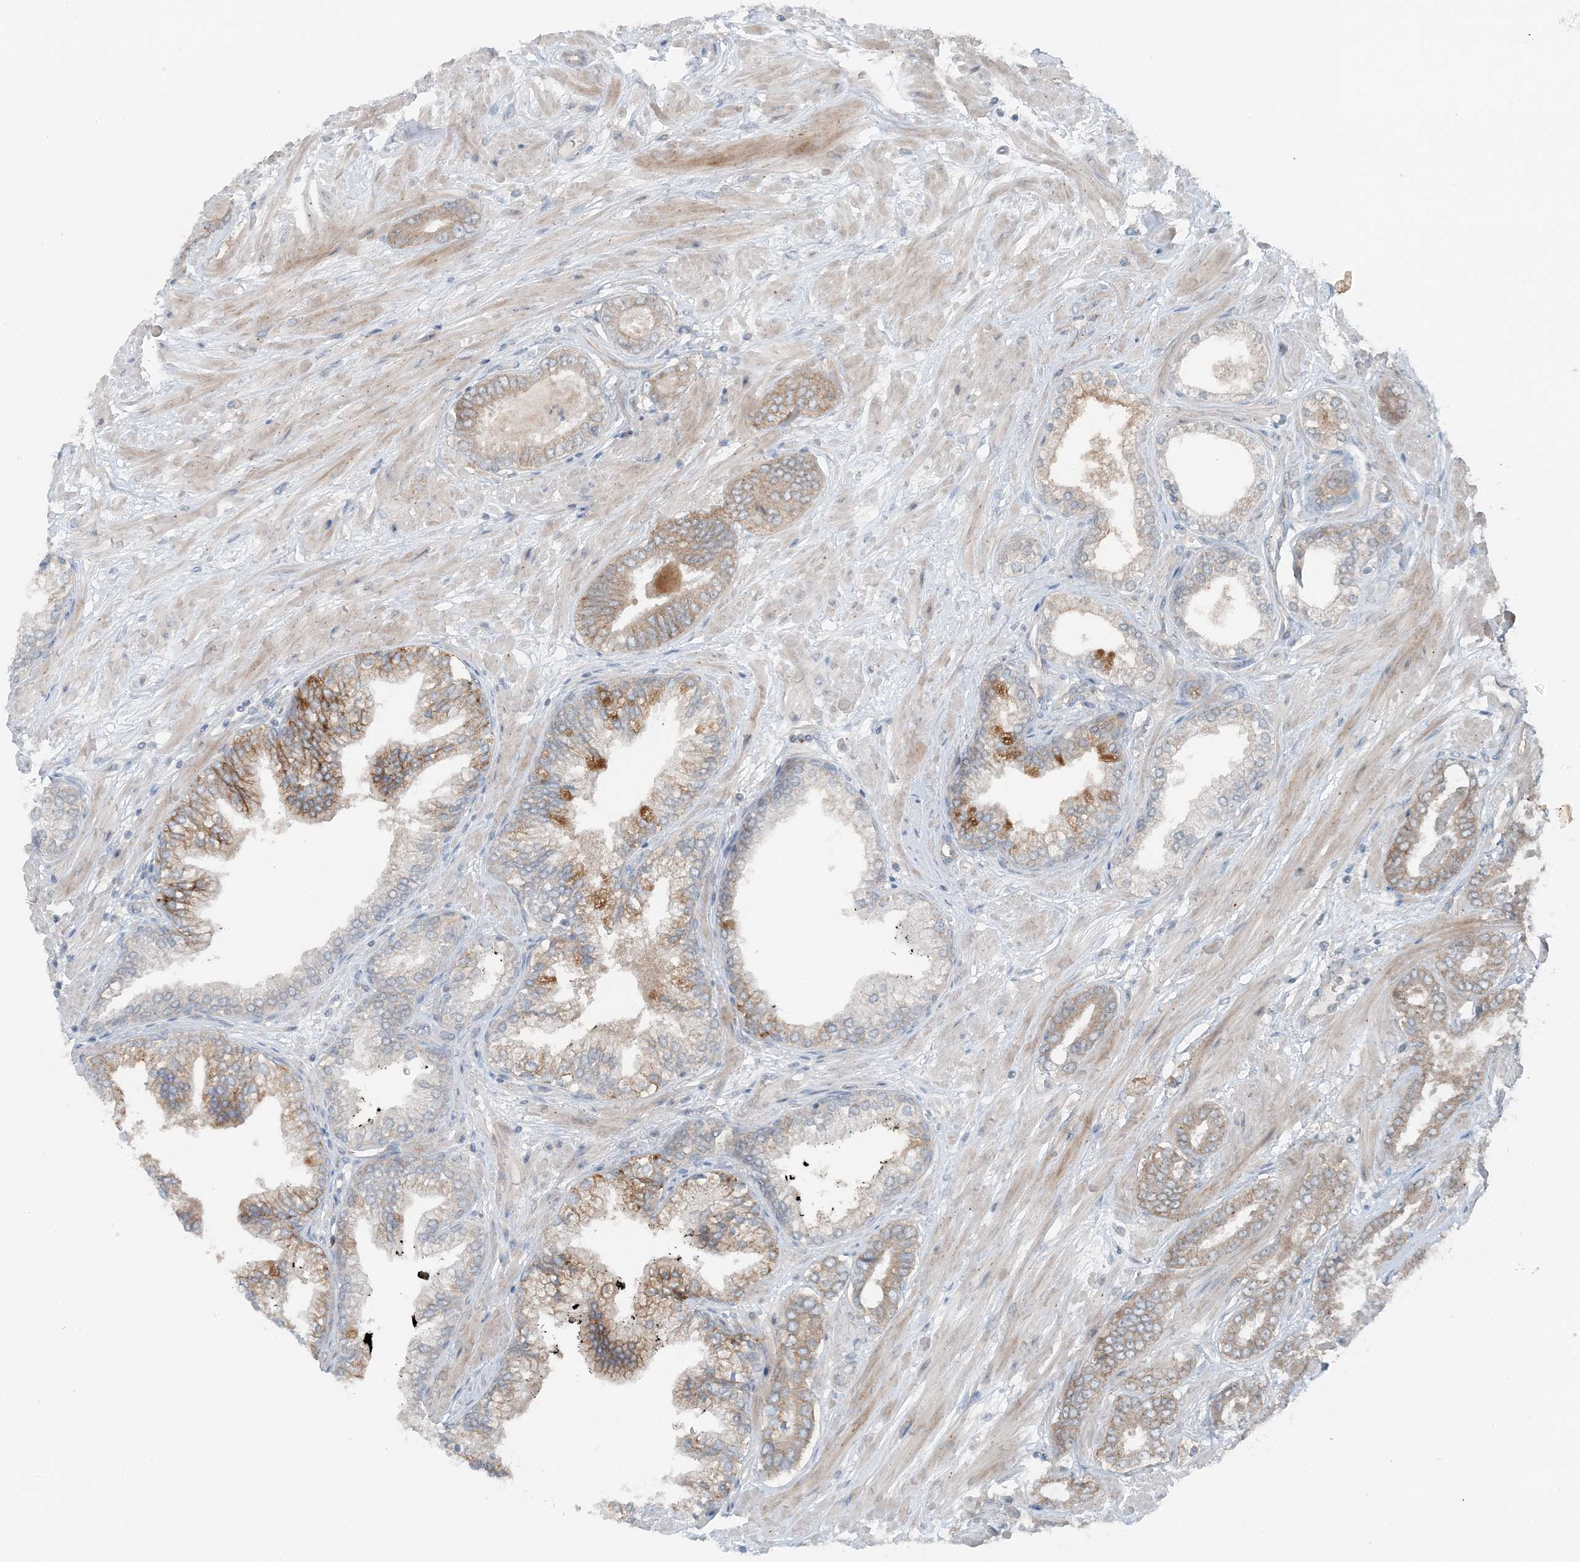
{"staining": {"intensity": "moderate", "quantity": "25%-75%", "location": "cytoplasmic/membranous"}, "tissue": "prostate cancer", "cell_type": "Tumor cells", "image_type": "cancer", "snomed": [{"axis": "morphology", "description": "Adenocarcinoma, Low grade"}, {"axis": "topography", "description": "Prostate"}], "caption": "The histopathology image demonstrates staining of prostate low-grade adenocarcinoma, revealing moderate cytoplasmic/membranous protein staining (brown color) within tumor cells.", "gene": "MITD1", "patient": {"sex": "male", "age": 71}}